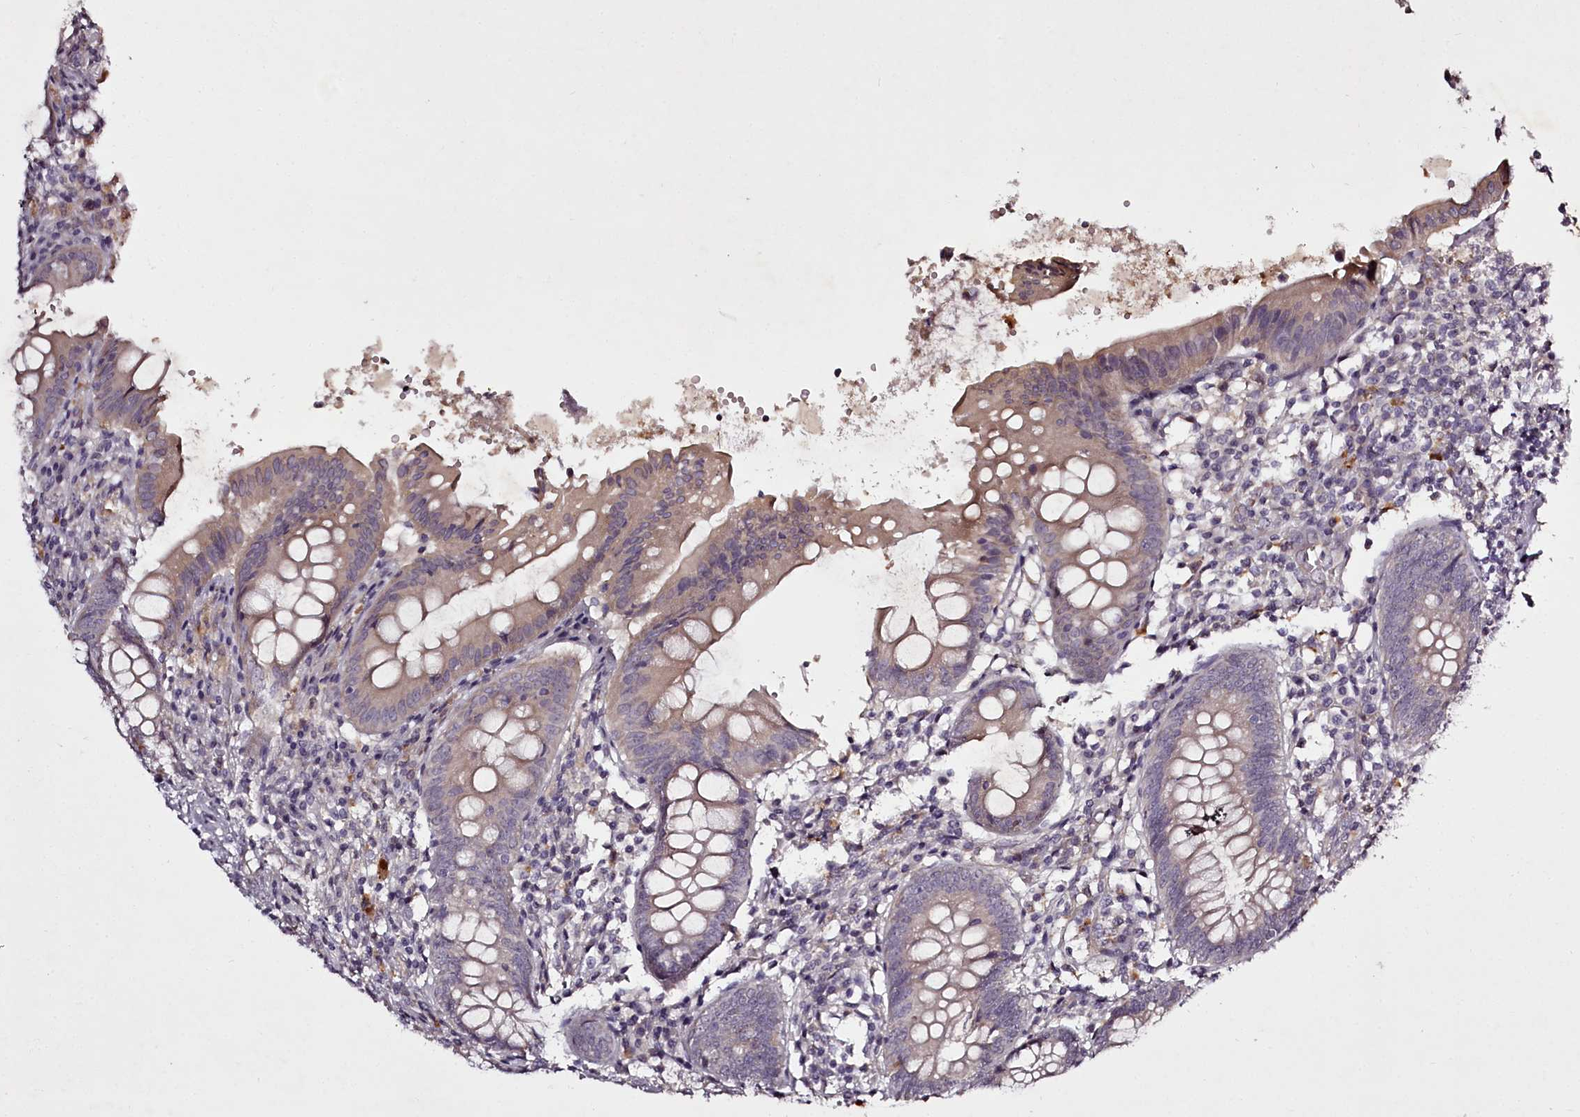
{"staining": {"intensity": "moderate", "quantity": "25%-75%", "location": "cytoplasmic/membranous"}, "tissue": "appendix", "cell_type": "Glandular cells", "image_type": "normal", "snomed": [{"axis": "morphology", "description": "Normal tissue, NOS"}, {"axis": "topography", "description": "Appendix"}], "caption": "Glandular cells show moderate cytoplasmic/membranous positivity in about 25%-75% of cells in normal appendix.", "gene": "RBMXL2", "patient": {"sex": "female", "age": 54}}